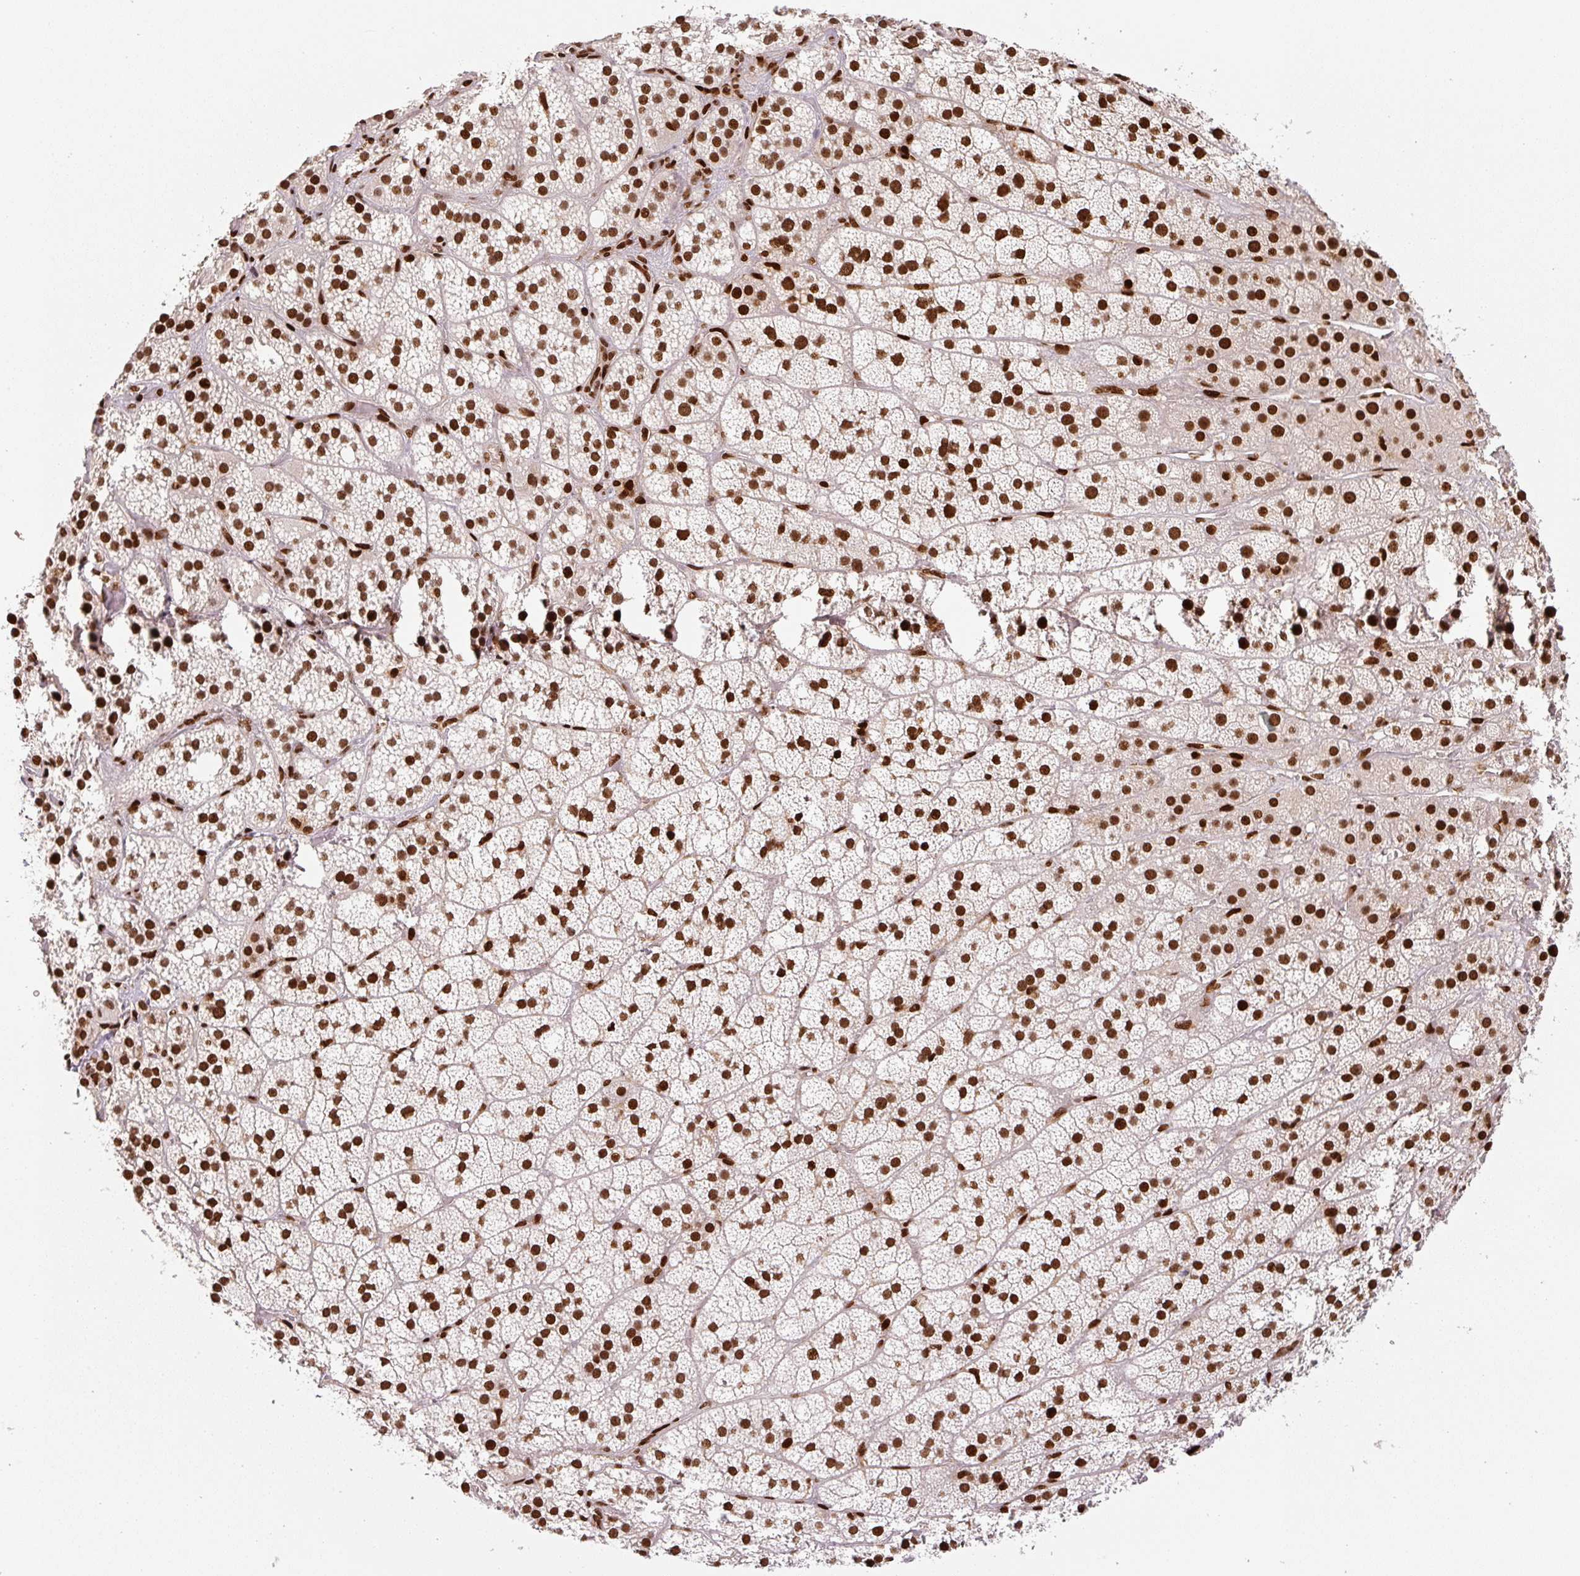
{"staining": {"intensity": "strong", "quantity": ">75%", "location": "nuclear"}, "tissue": "adrenal gland", "cell_type": "Glandular cells", "image_type": "normal", "snomed": [{"axis": "morphology", "description": "Normal tissue, NOS"}, {"axis": "topography", "description": "Adrenal gland"}], "caption": "Protein expression by immunohistochemistry (IHC) reveals strong nuclear staining in about >75% of glandular cells in normal adrenal gland. (Stains: DAB in brown, nuclei in blue, Microscopy: brightfield microscopy at high magnification).", "gene": "PYDC2", "patient": {"sex": "male", "age": 57}}